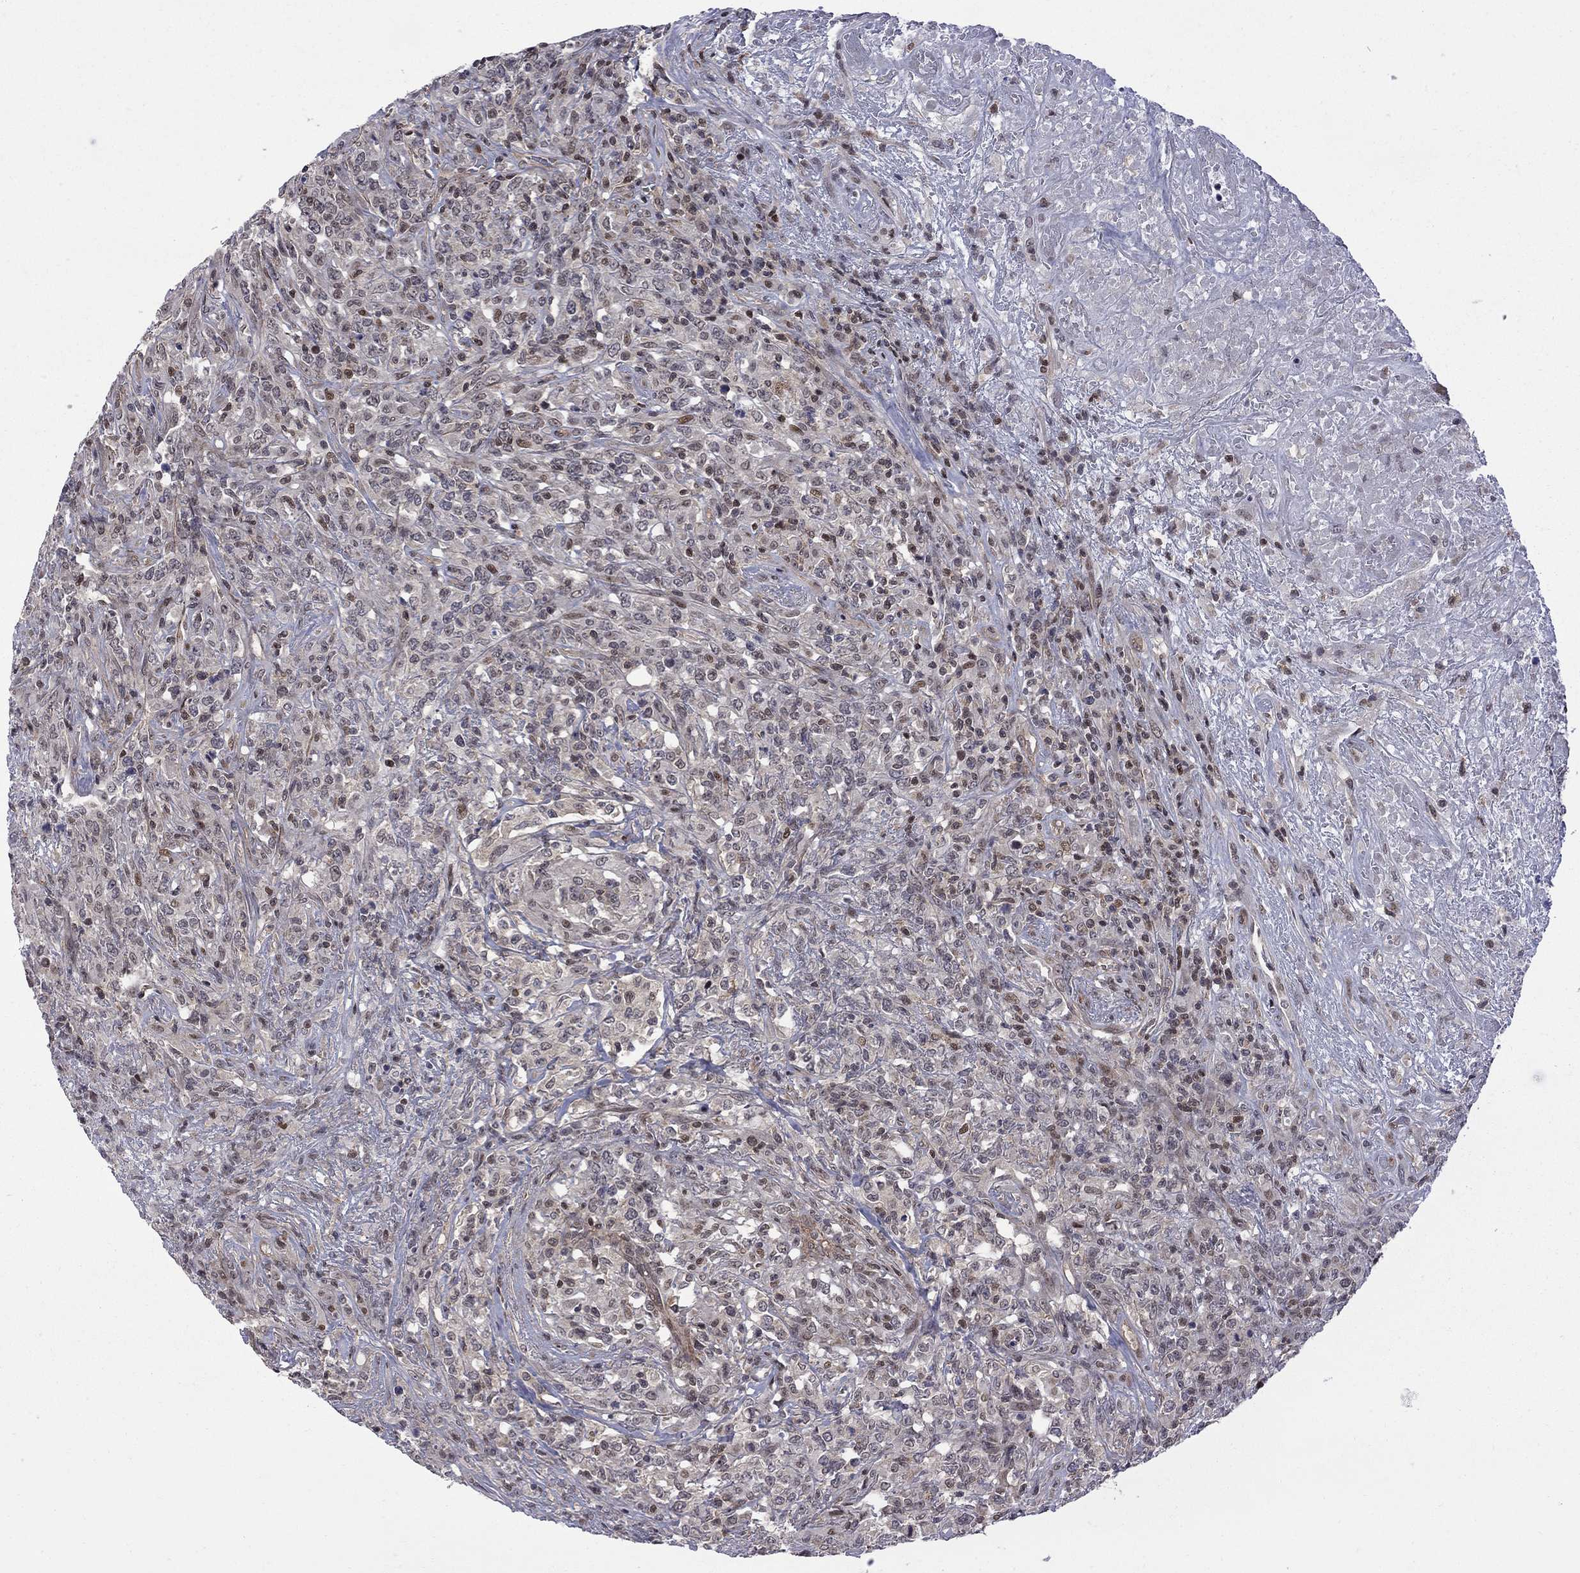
{"staining": {"intensity": "negative", "quantity": "none", "location": "none"}, "tissue": "lymphoma", "cell_type": "Tumor cells", "image_type": "cancer", "snomed": [{"axis": "morphology", "description": "Malignant lymphoma, non-Hodgkin's type, High grade"}, {"axis": "topography", "description": "Lung"}], "caption": "High magnification brightfield microscopy of high-grade malignant lymphoma, non-Hodgkin's type stained with DAB (3,3'-diaminobenzidine) (brown) and counterstained with hematoxylin (blue): tumor cells show no significant staining.", "gene": "BRF1", "patient": {"sex": "male", "age": 79}}